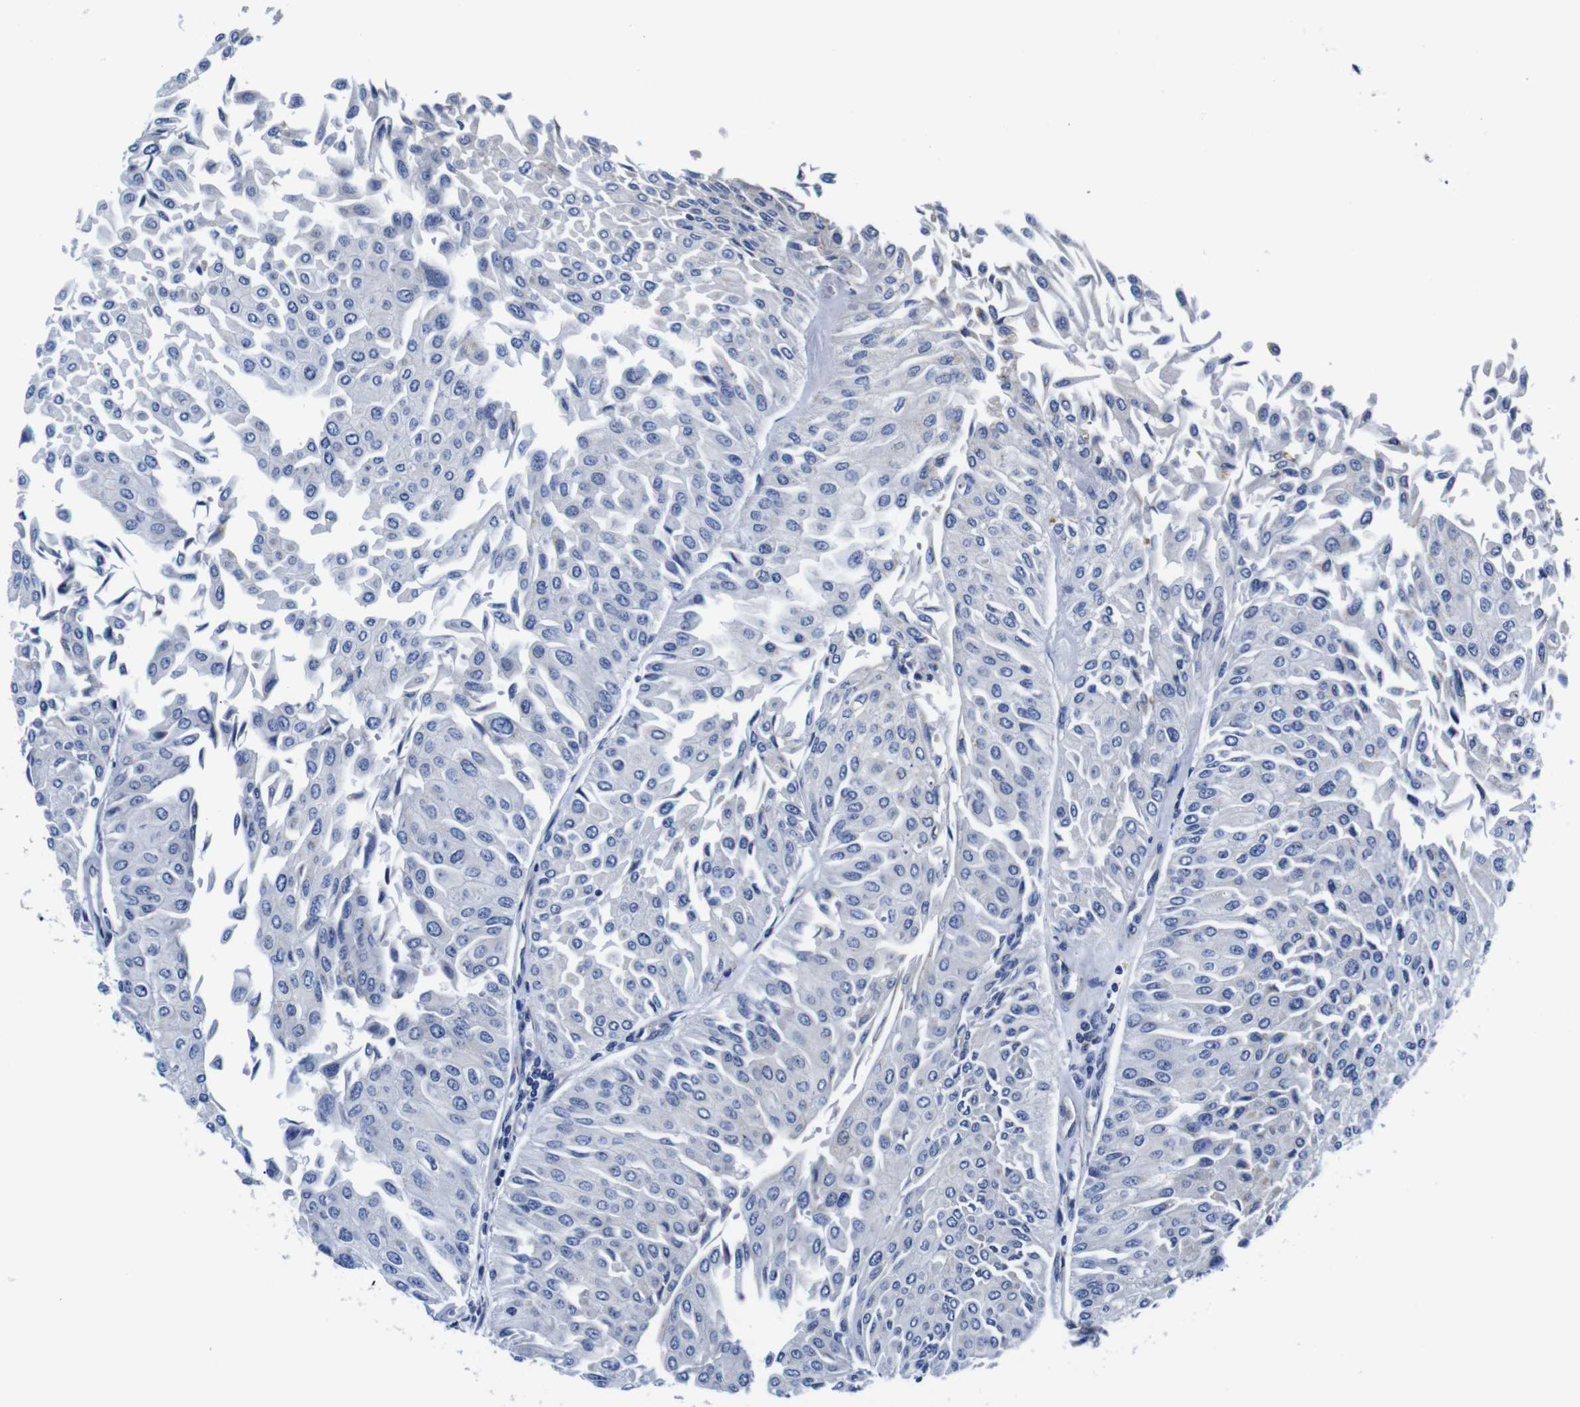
{"staining": {"intensity": "negative", "quantity": "none", "location": "none"}, "tissue": "urothelial cancer", "cell_type": "Tumor cells", "image_type": "cancer", "snomed": [{"axis": "morphology", "description": "Urothelial carcinoma, Low grade"}, {"axis": "topography", "description": "Urinary bladder"}], "caption": "Immunohistochemical staining of human low-grade urothelial carcinoma displays no significant expression in tumor cells.", "gene": "GIMAP2", "patient": {"sex": "male", "age": 67}}